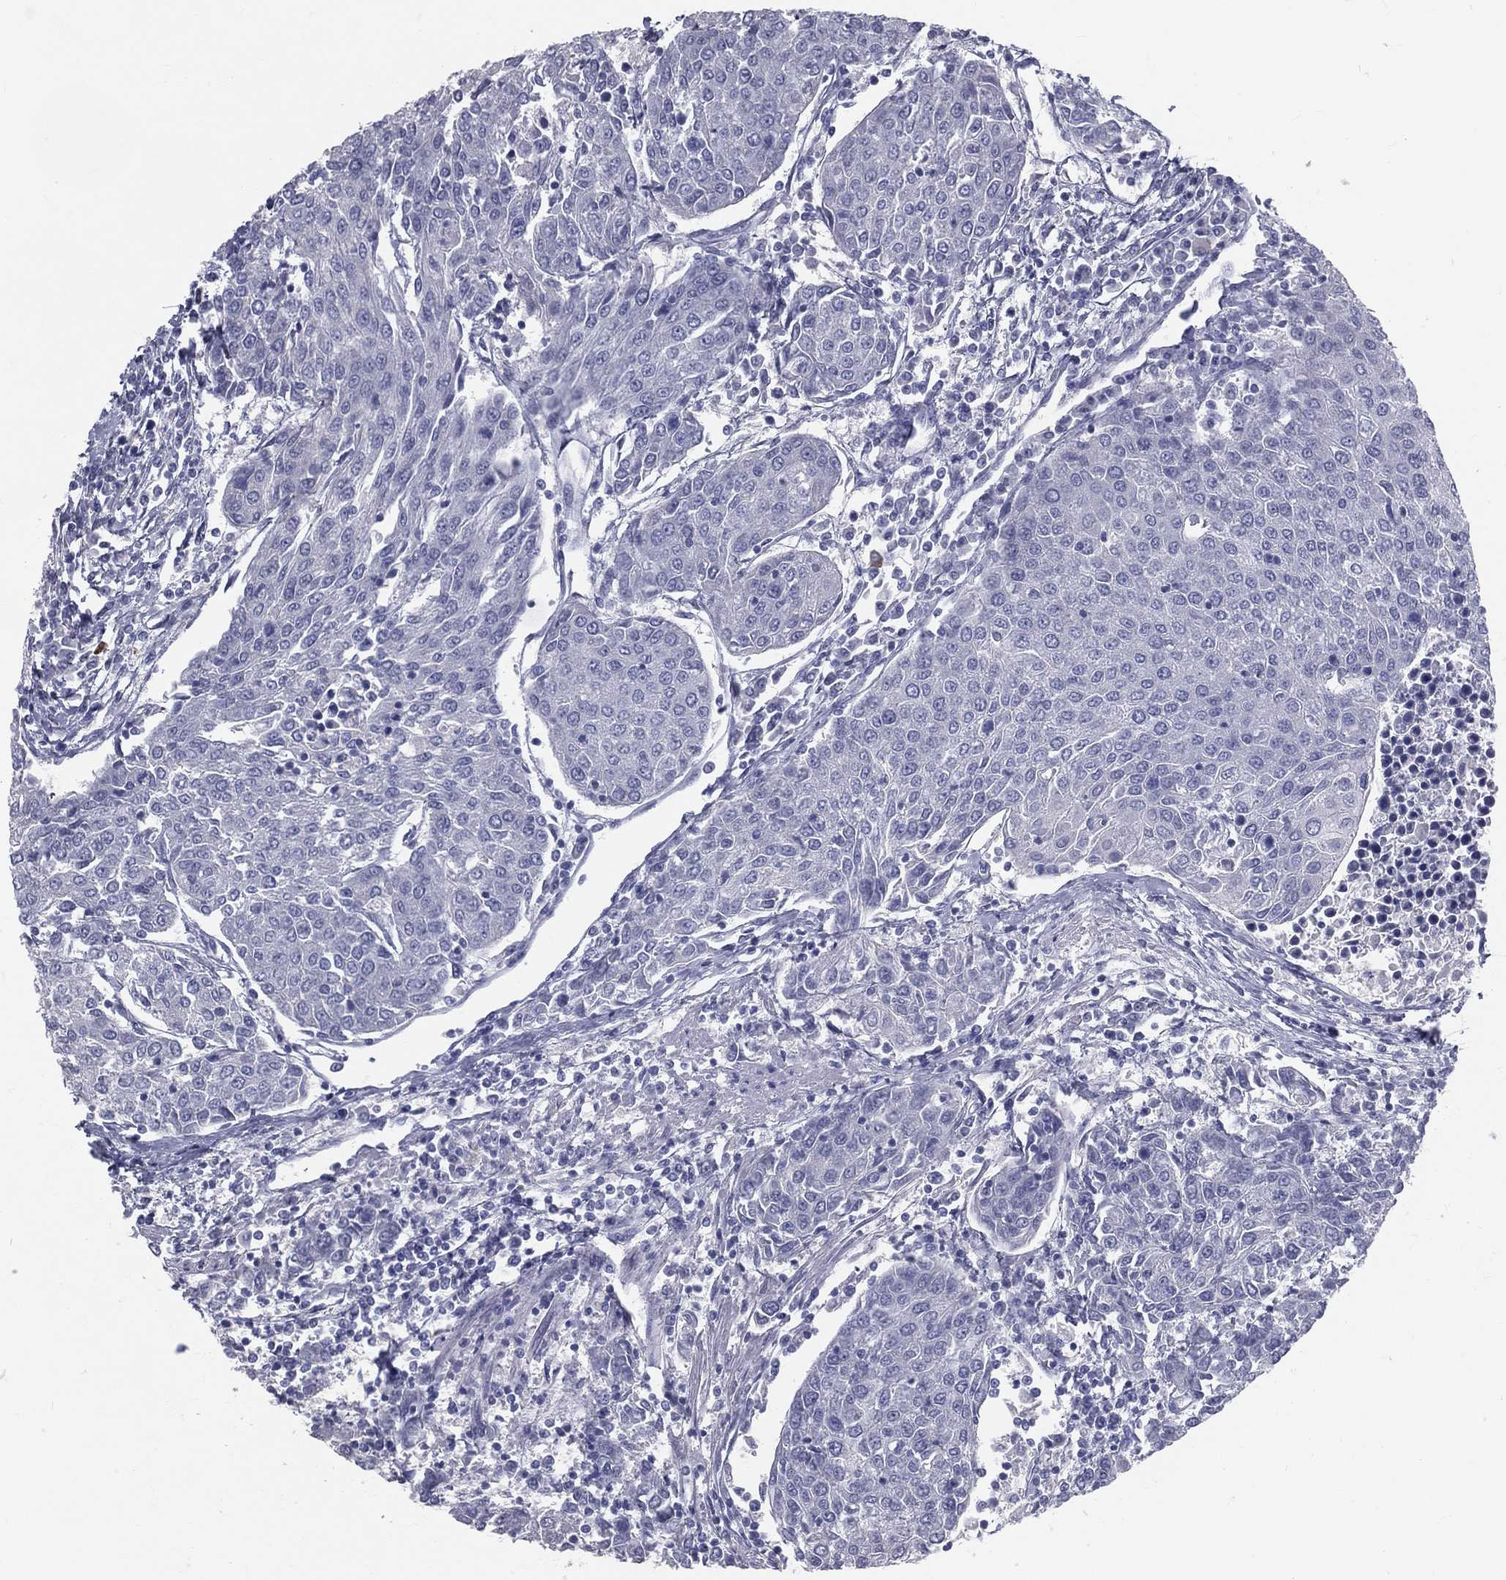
{"staining": {"intensity": "negative", "quantity": "none", "location": "none"}, "tissue": "urothelial cancer", "cell_type": "Tumor cells", "image_type": "cancer", "snomed": [{"axis": "morphology", "description": "Urothelial carcinoma, High grade"}, {"axis": "topography", "description": "Urinary bladder"}], "caption": "The IHC image has no significant expression in tumor cells of urothelial cancer tissue.", "gene": "TFPI2", "patient": {"sex": "female", "age": 85}}